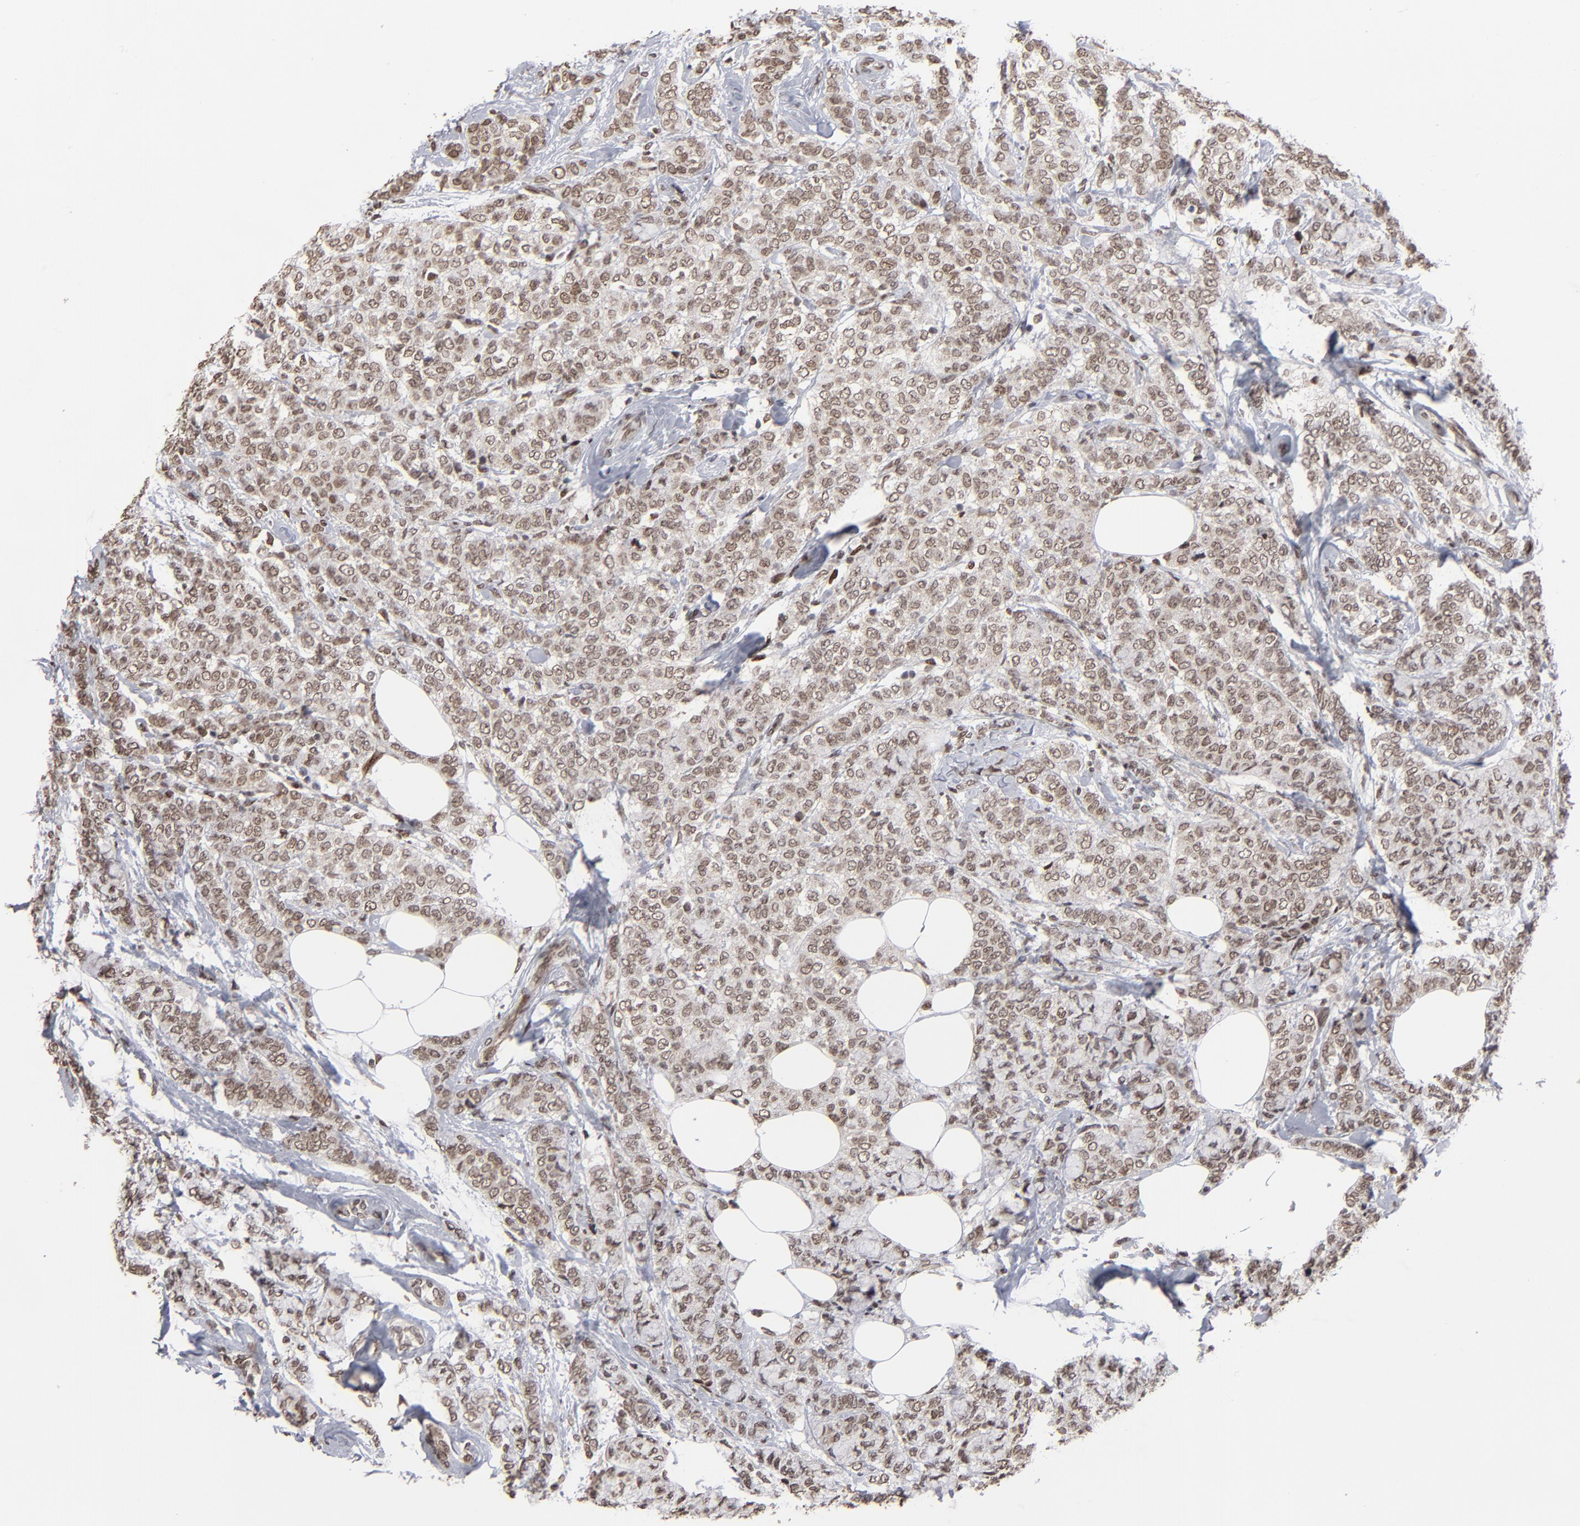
{"staining": {"intensity": "moderate", "quantity": ">75%", "location": "nuclear"}, "tissue": "breast cancer", "cell_type": "Tumor cells", "image_type": "cancer", "snomed": [{"axis": "morphology", "description": "Lobular carcinoma"}, {"axis": "topography", "description": "Breast"}], "caption": "Immunohistochemical staining of breast lobular carcinoma demonstrates medium levels of moderate nuclear protein positivity in approximately >75% of tumor cells.", "gene": "BAZ1A", "patient": {"sex": "female", "age": 60}}